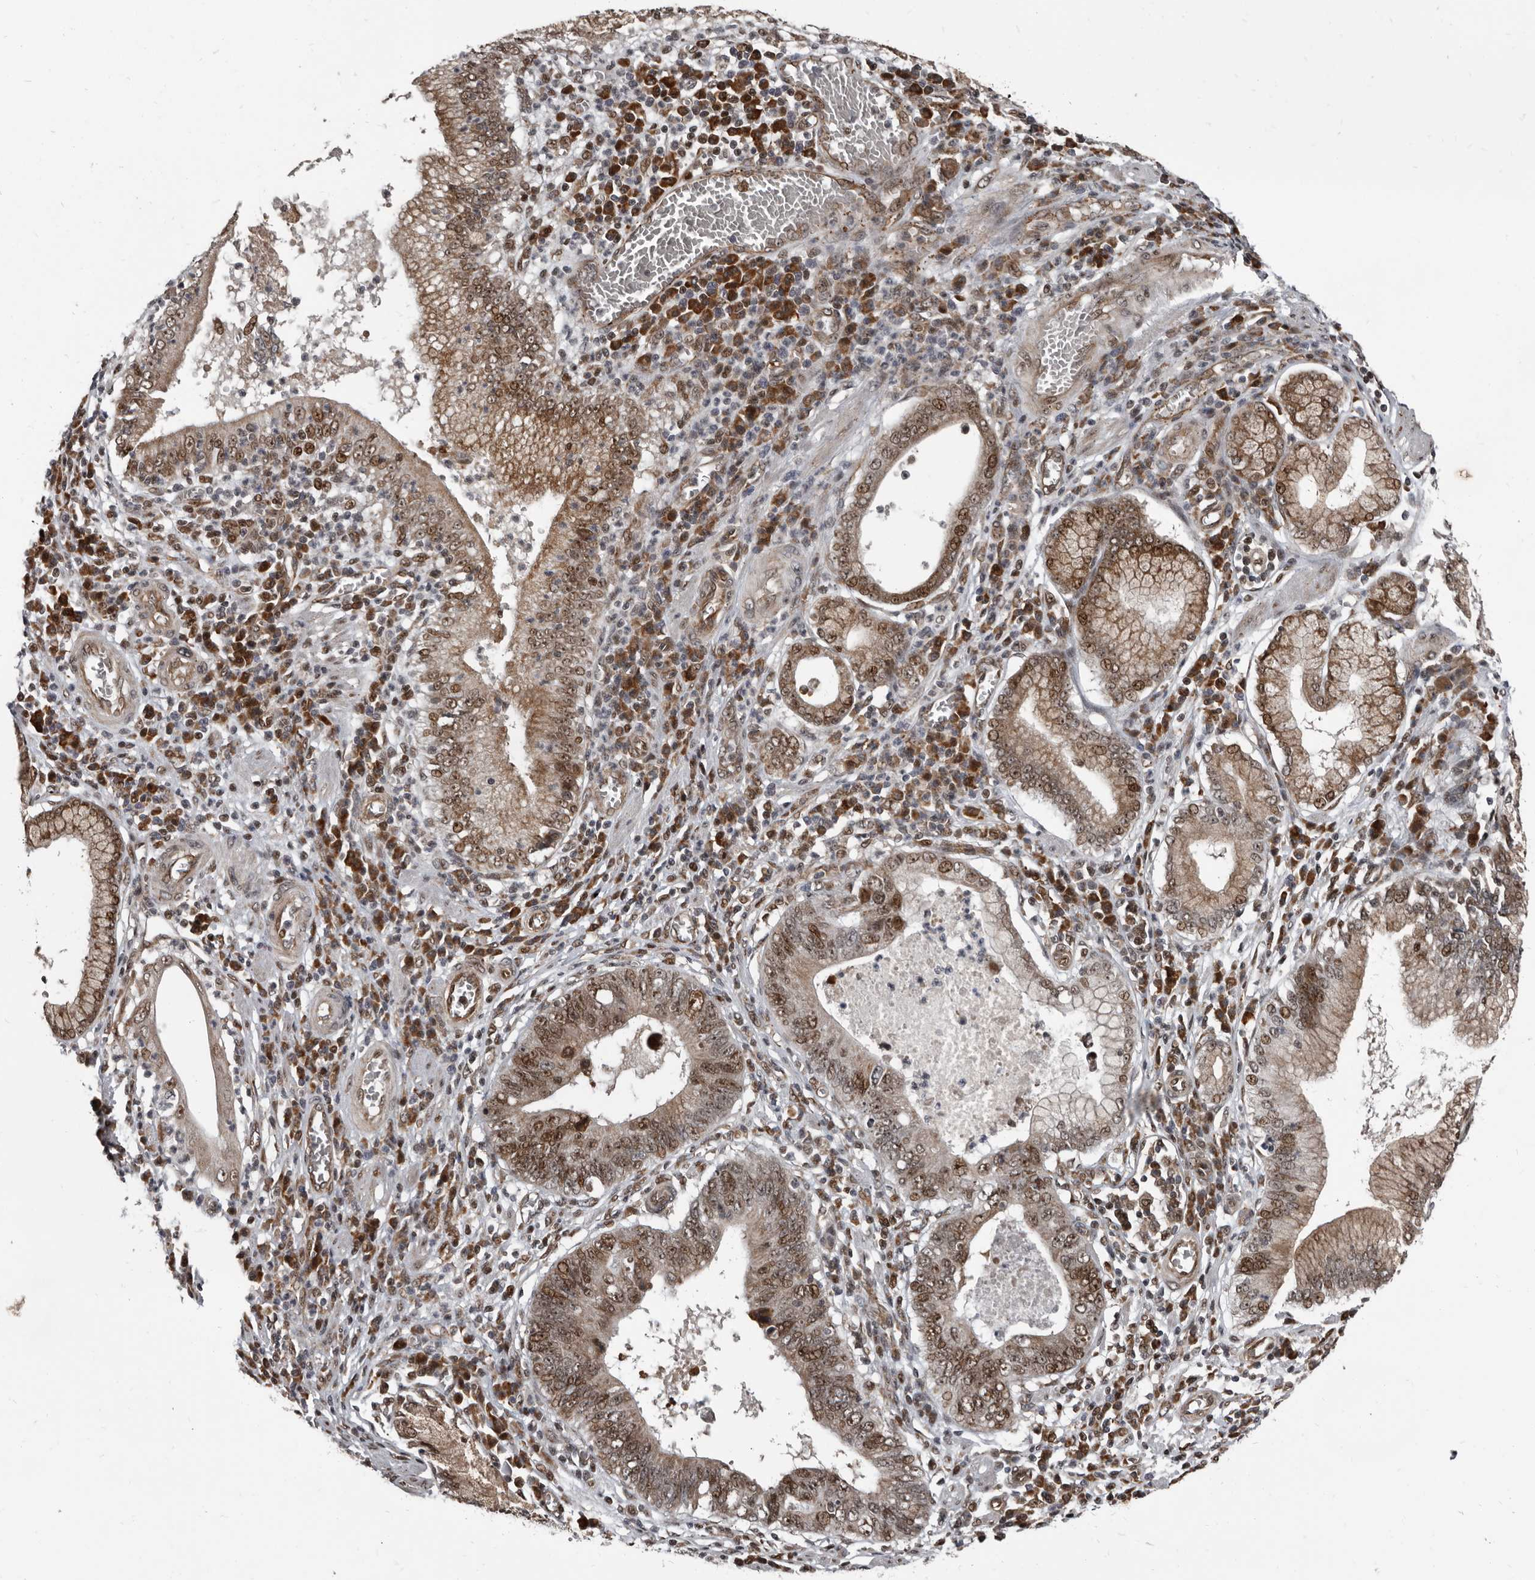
{"staining": {"intensity": "moderate", "quantity": ">75%", "location": "cytoplasmic/membranous,nuclear"}, "tissue": "stomach cancer", "cell_type": "Tumor cells", "image_type": "cancer", "snomed": [{"axis": "morphology", "description": "Adenocarcinoma, NOS"}, {"axis": "topography", "description": "Stomach"}], "caption": "About >75% of tumor cells in stomach cancer (adenocarcinoma) exhibit moderate cytoplasmic/membranous and nuclear protein positivity as visualized by brown immunohistochemical staining.", "gene": "CHD1L", "patient": {"sex": "male", "age": 59}}